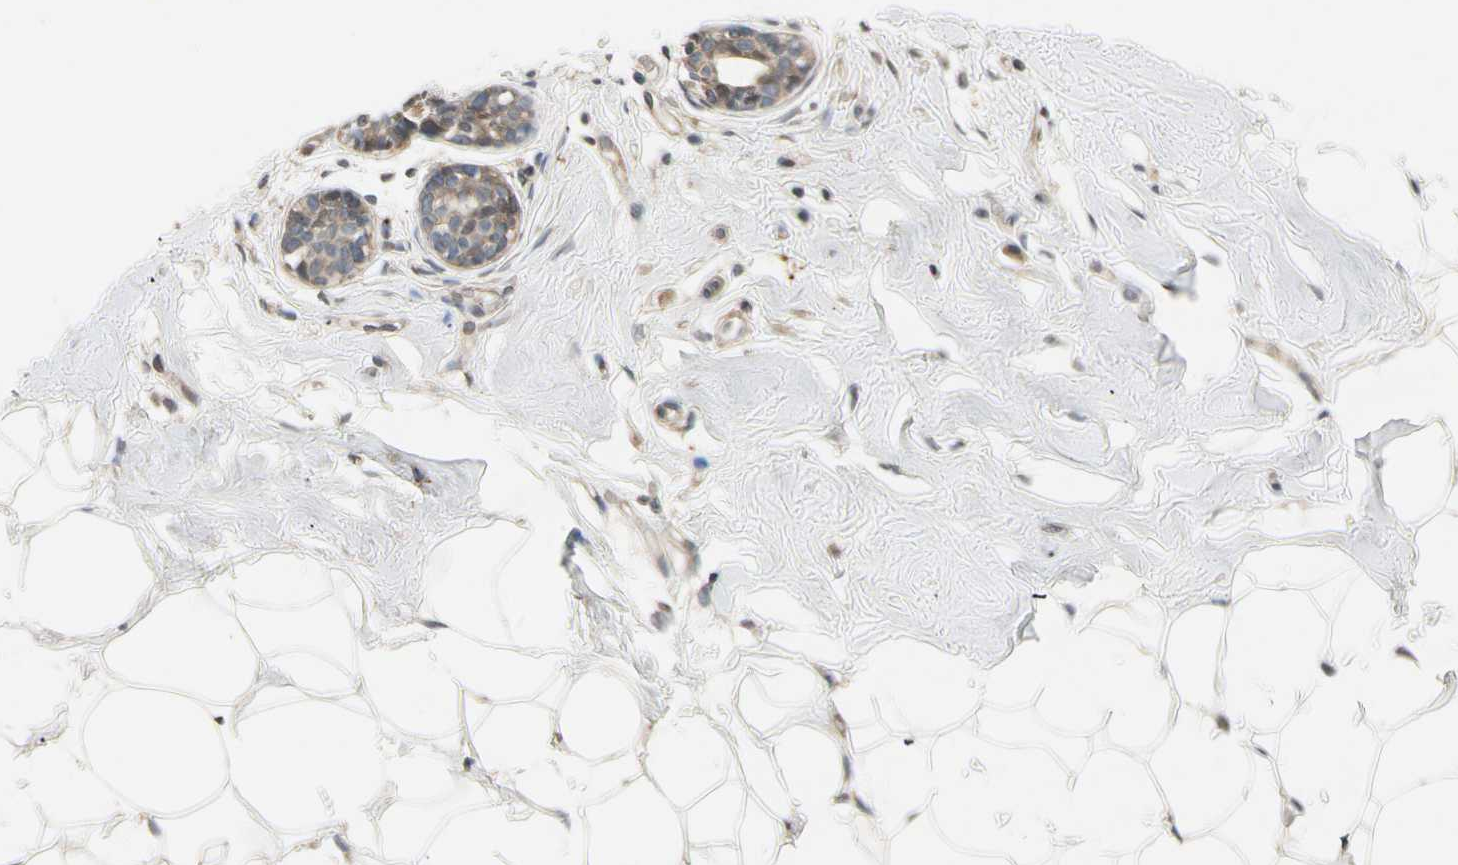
{"staining": {"intensity": "moderate", "quantity": ">75%", "location": "cytoplasmic/membranous"}, "tissue": "adipose tissue", "cell_type": "Adipocytes", "image_type": "normal", "snomed": [{"axis": "morphology", "description": "Normal tissue, NOS"}, {"axis": "morphology", "description": "Fibrosis, NOS"}, {"axis": "topography", "description": "Breast"}], "caption": "Adipocytes show medium levels of moderate cytoplasmic/membranous positivity in approximately >75% of cells in unremarkable adipose tissue.", "gene": "ROCK2", "patient": {"sex": "female", "age": 24}}